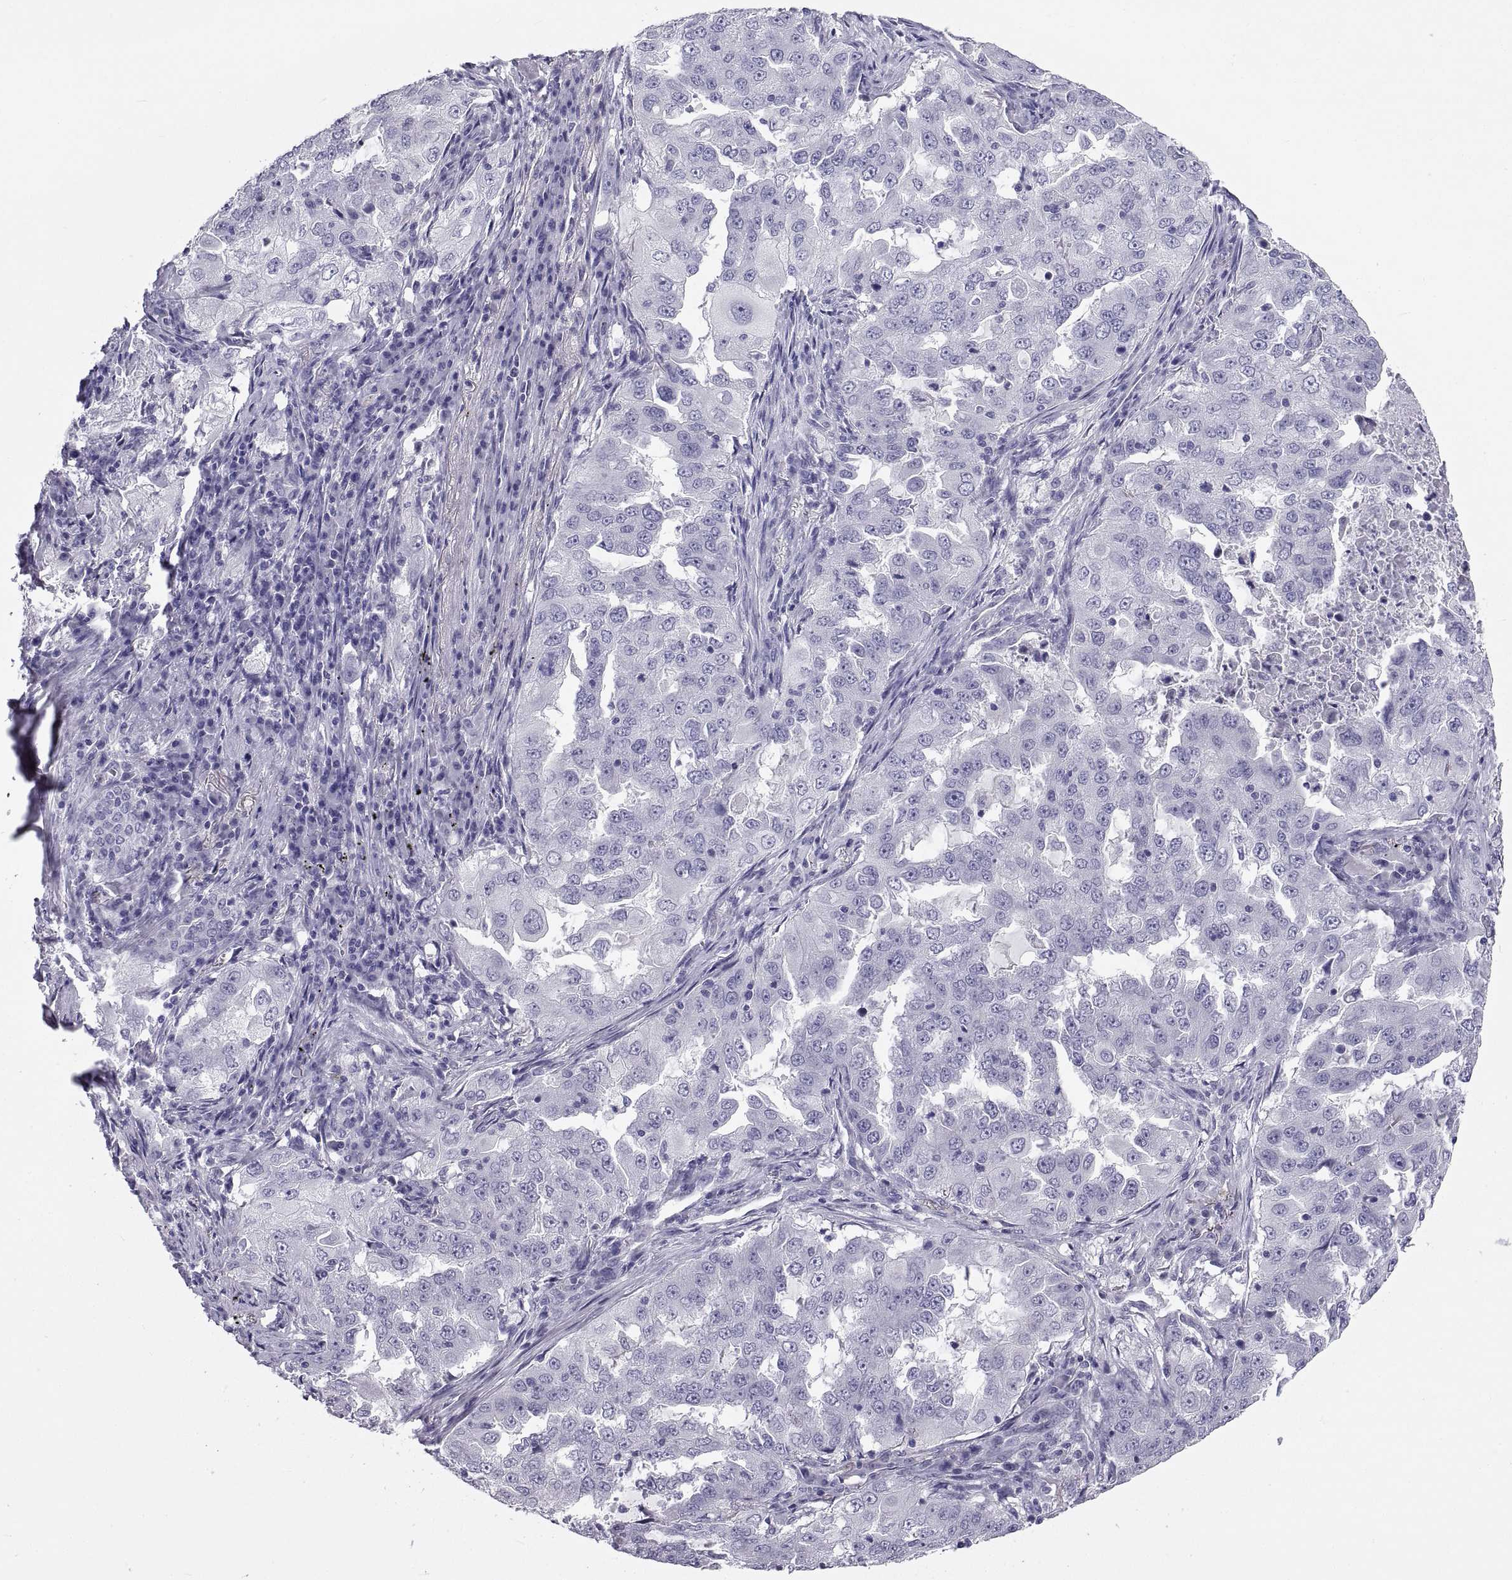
{"staining": {"intensity": "negative", "quantity": "none", "location": "none"}, "tissue": "lung cancer", "cell_type": "Tumor cells", "image_type": "cancer", "snomed": [{"axis": "morphology", "description": "Adenocarcinoma, NOS"}, {"axis": "topography", "description": "Lung"}], "caption": "Tumor cells are negative for protein expression in human lung adenocarcinoma.", "gene": "PCSK1N", "patient": {"sex": "female", "age": 61}}